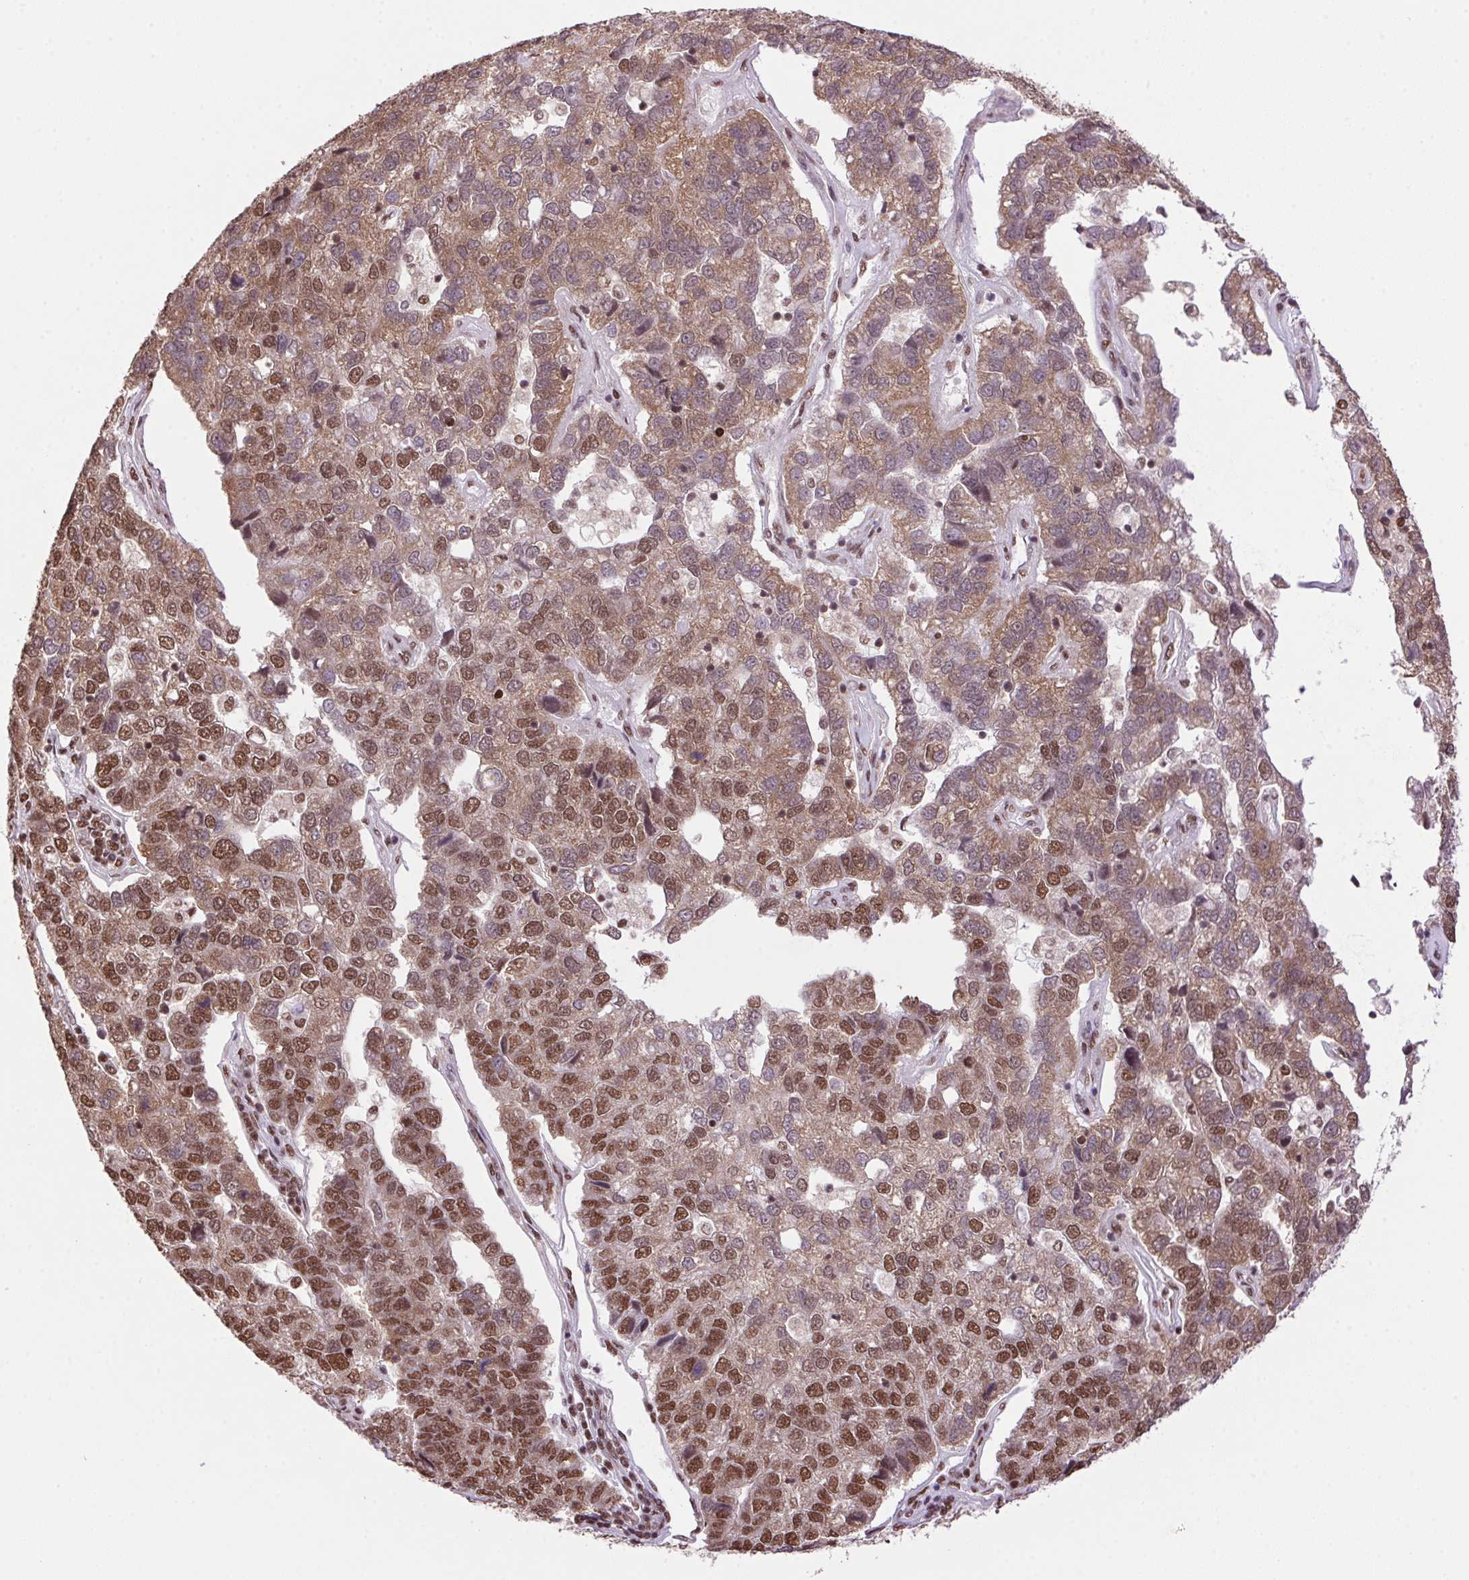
{"staining": {"intensity": "moderate", "quantity": ">75%", "location": "cytoplasmic/membranous,nuclear"}, "tissue": "pancreatic cancer", "cell_type": "Tumor cells", "image_type": "cancer", "snomed": [{"axis": "morphology", "description": "Adenocarcinoma, NOS"}, {"axis": "topography", "description": "Pancreas"}], "caption": "Immunohistochemical staining of pancreatic adenocarcinoma reveals medium levels of moderate cytoplasmic/membranous and nuclear expression in approximately >75% of tumor cells.", "gene": "ZNF207", "patient": {"sex": "female", "age": 61}}